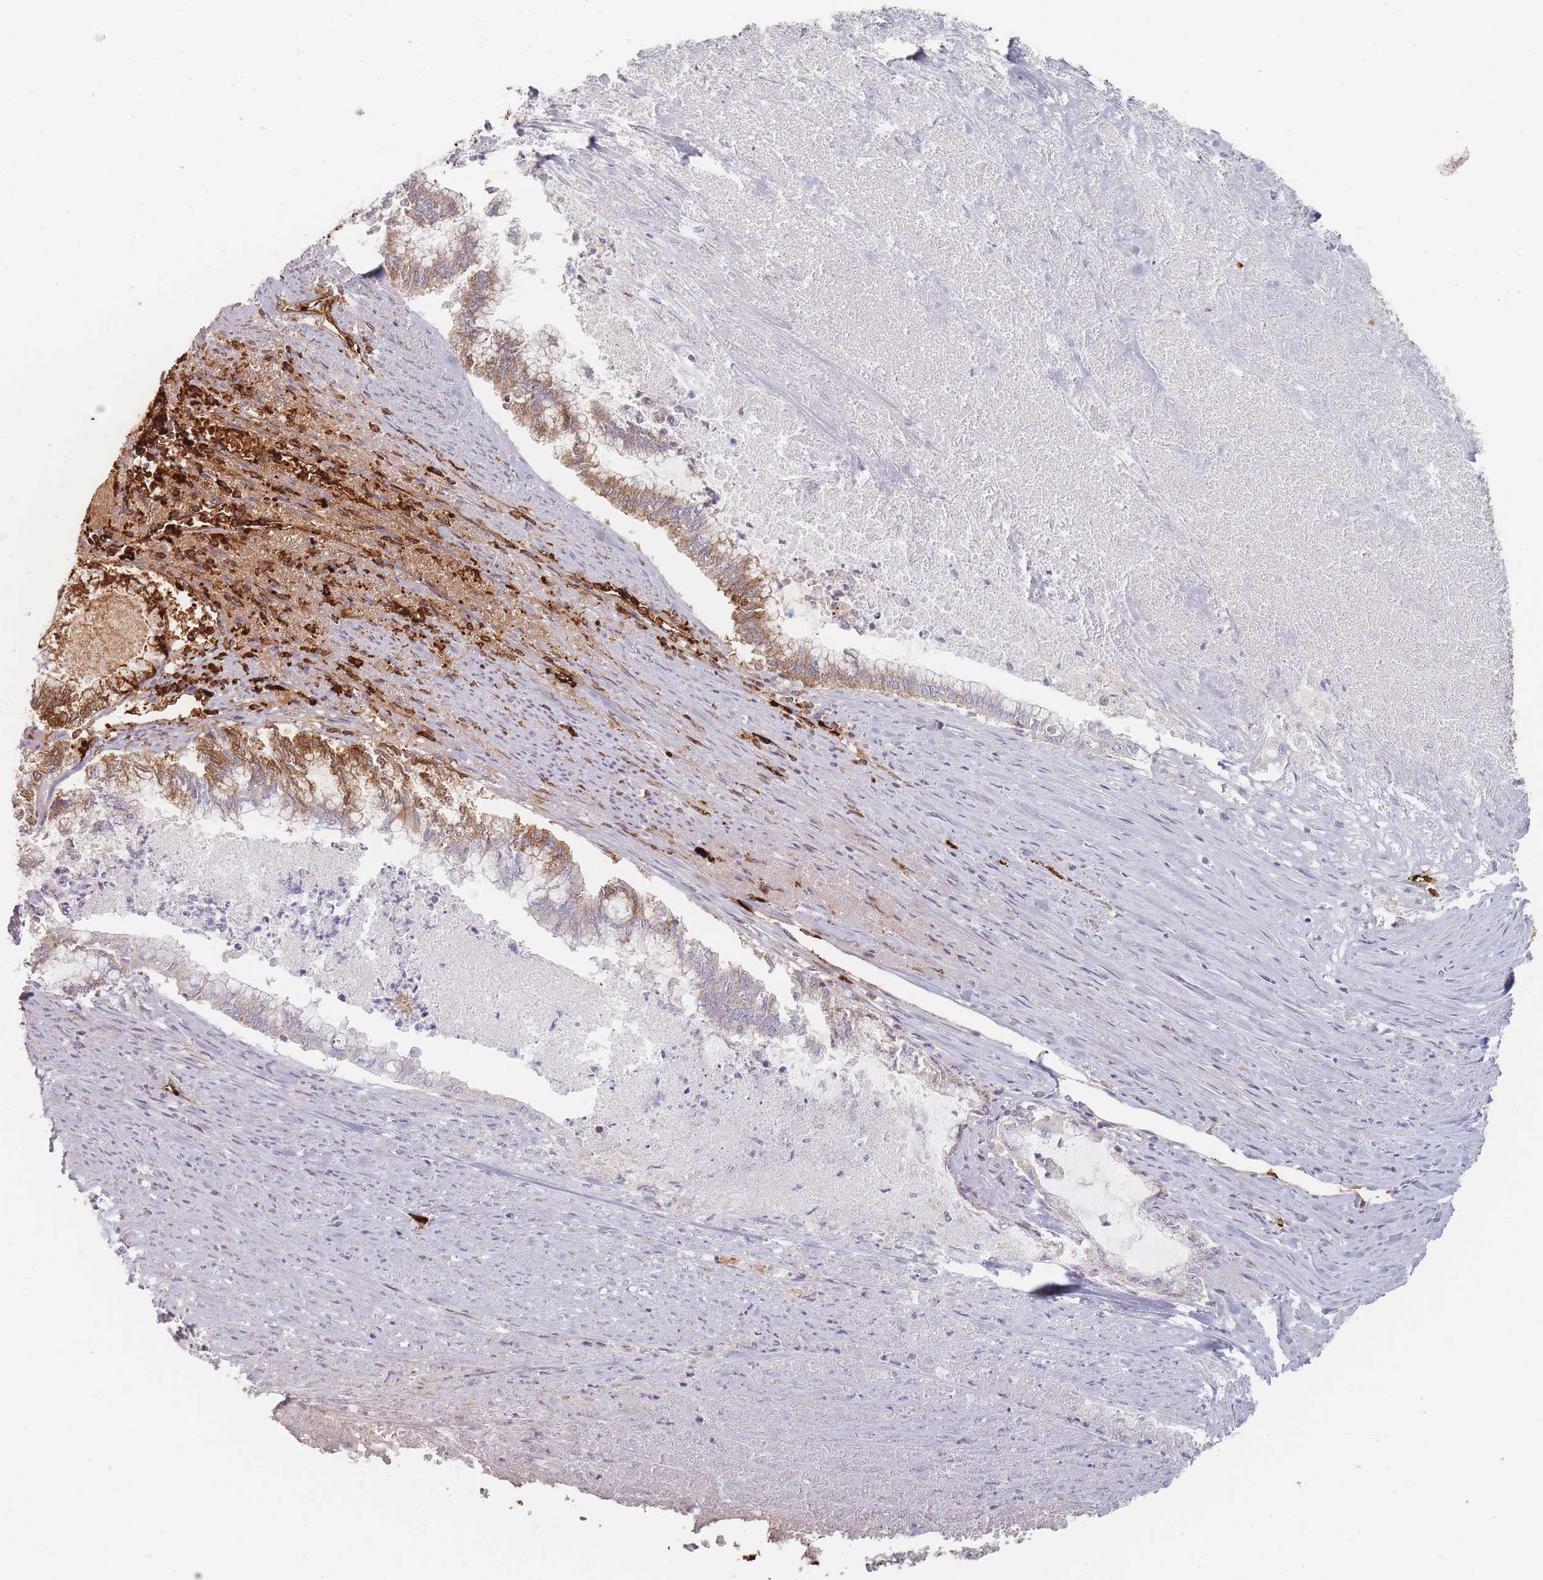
{"staining": {"intensity": "strong", "quantity": "25%-75%", "location": "cytoplasmic/membranous"}, "tissue": "endometrial cancer", "cell_type": "Tumor cells", "image_type": "cancer", "snomed": [{"axis": "morphology", "description": "Adenocarcinoma, NOS"}, {"axis": "topography", "description": "Endometrium"}], "caption": "This is an image of IHC staining of endometrial cancer (adenocarcinoma), which shows strong expression in the cytoplasmic/membranous of tumor cells.", "gene": "SLC2A6", "patient": {"sex": "female", "age": 79}}